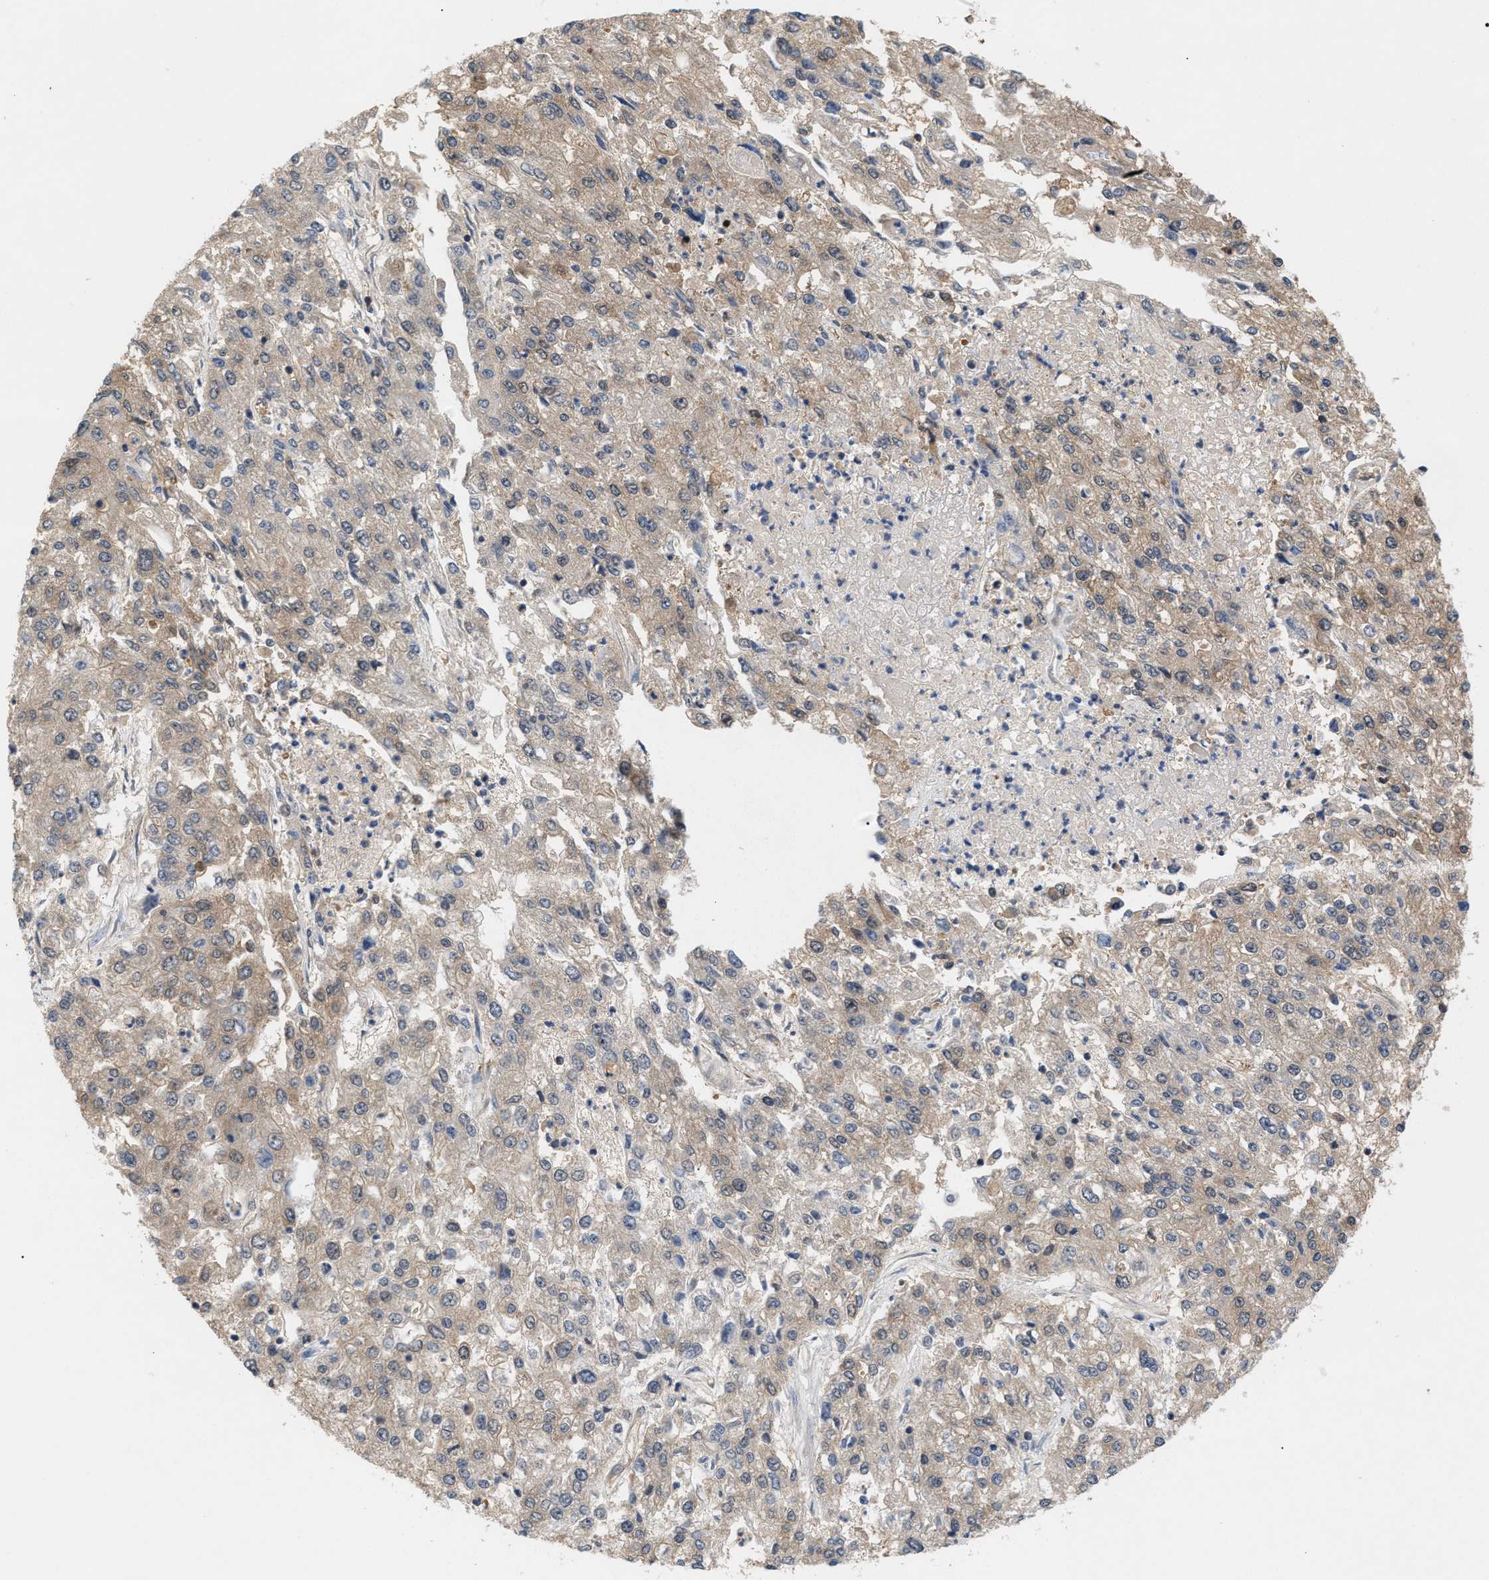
{"staining": {"intensity": "weak", "quantity": "25%-75%", "location": "cytoplasmic/membranous"}, "tissue": "endometrial cancer", "cell_type": "Tumor cells", "image_type": "cancer", "snomed": [{"axis": "morphology", "description": "Adenocarcinoma, NOS"}, {"axis": "topography", "description": "Endometrium"}], "caption": "The micrograph displays immunohistochemical staining of adenocarcinoma (endometrial). There is weak cytoplasmic/membranous expression is present in about 25%-75% of tumor cells. Nuclei are stained in blue.", "gene": "GLOD4", "patient": {"sex": "female", "age": 49}}